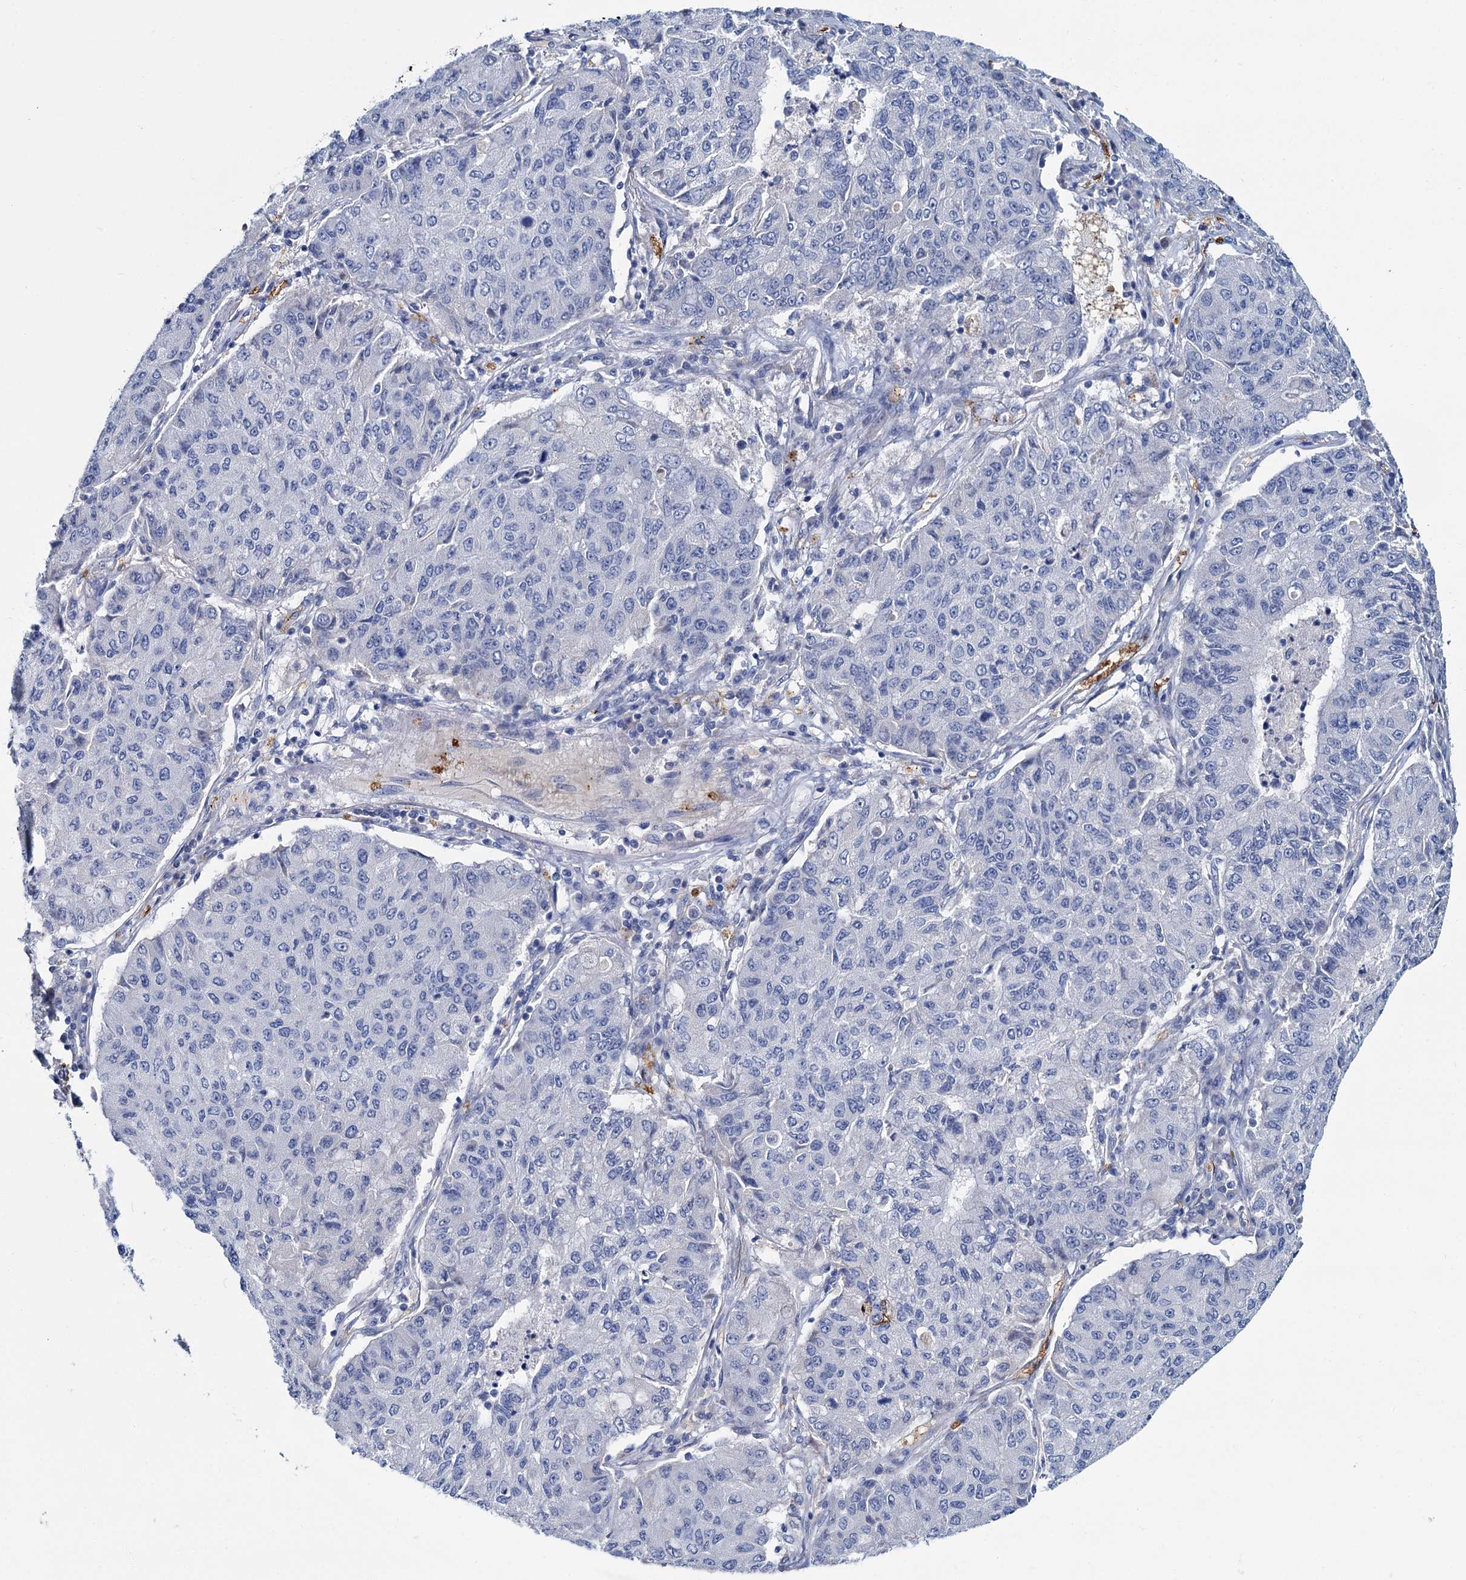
{"staining": {"intensity": "negative", "quantity": "none", "location": "none"}, "tissue": "lung cancer", "cell_type": "Tumor cells", "image_type": "cancer", "snomed": [{"axis": "morphology", "description": "Squamous cell carcinoma, NOS"}, {"axis": "topography", "description": "Lung"}], "caption": "The image displays no staining of tumor cells in lung cancer. The staining is performed using DAB brown chromogen with nuclei counter-stained in using hematoxylin.", "gene": "ATG2A", "patient": {"sex": "male", "age": 74}}